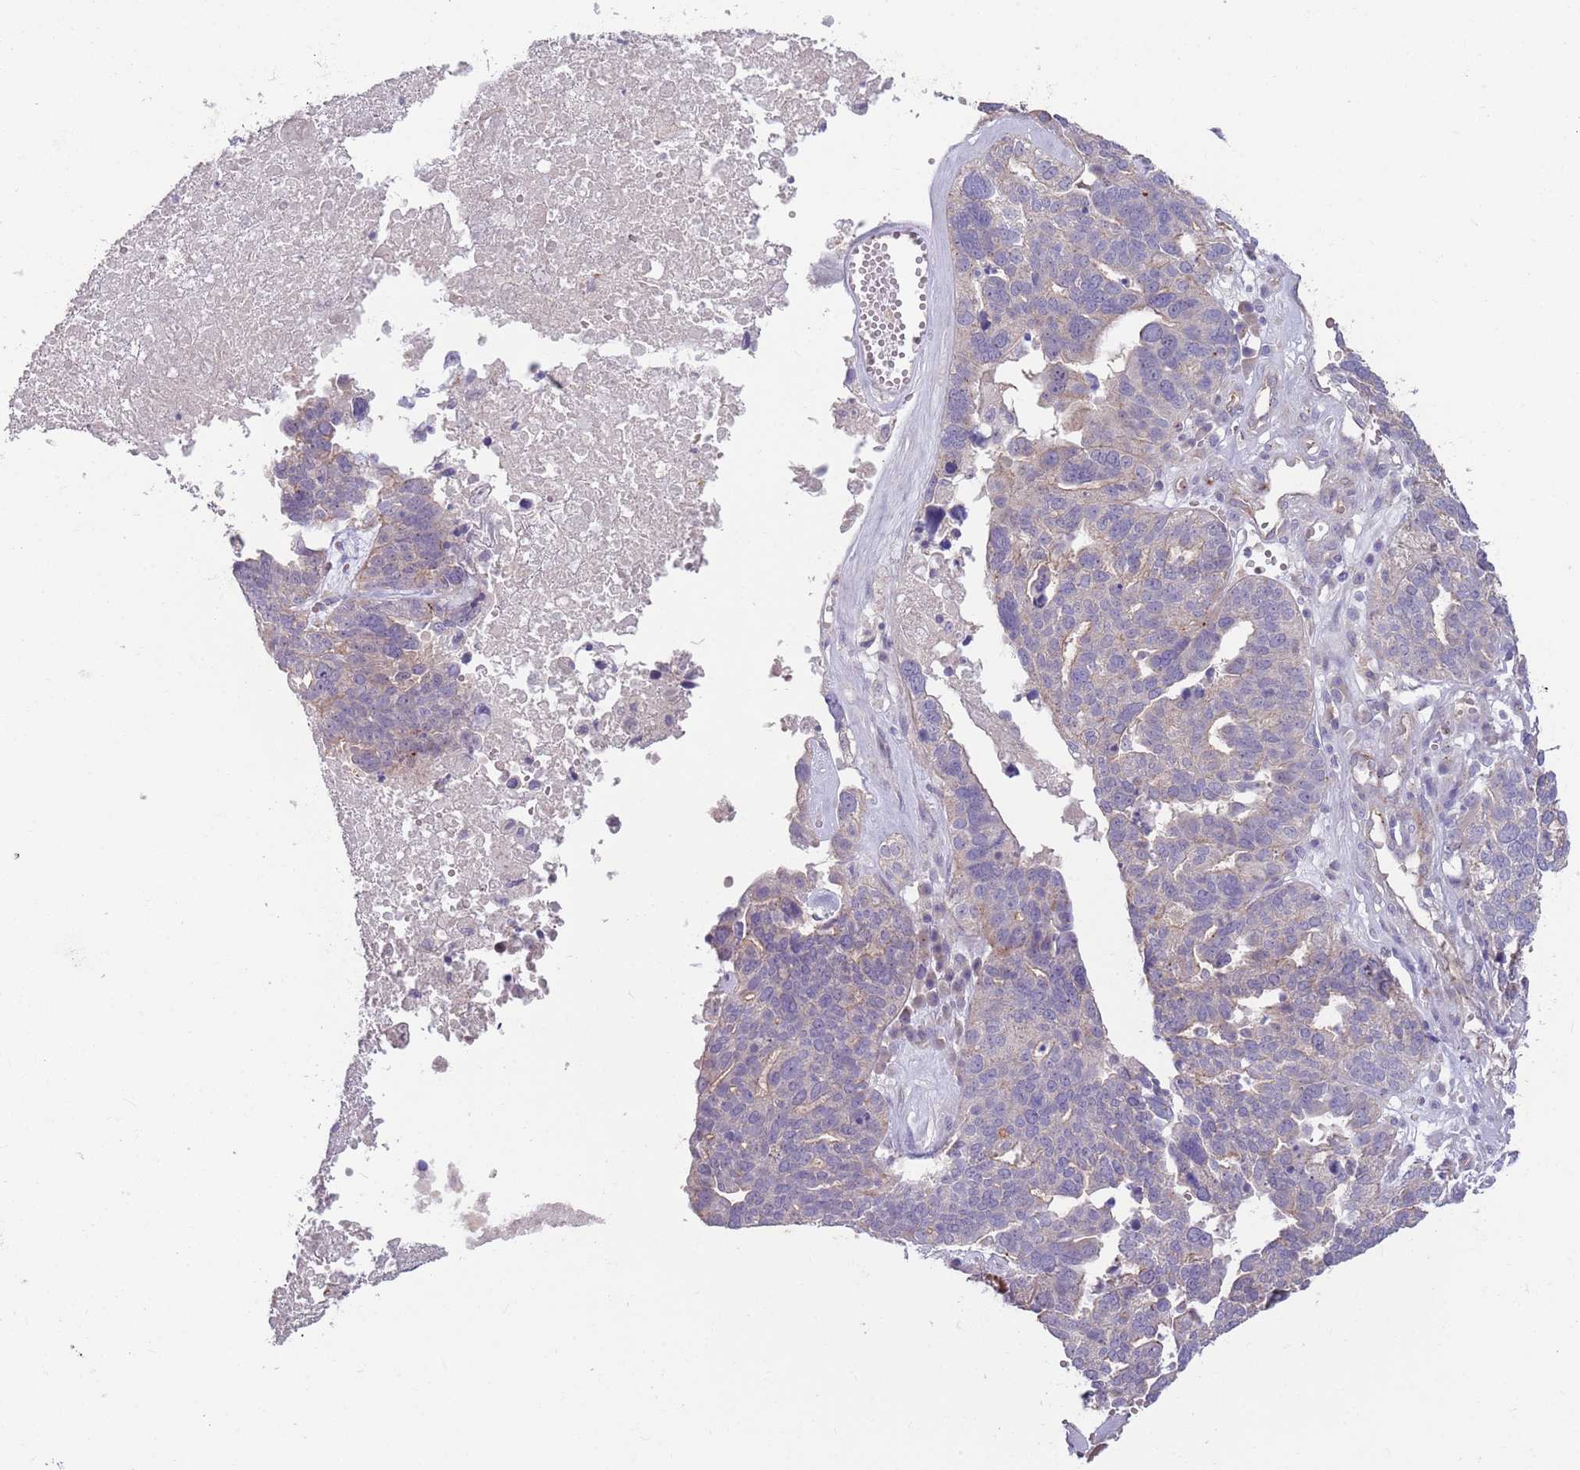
{"staining": {"intensity": "negative", "quantity": "none", "location": "none"}, "tissue": "ovarian cancer", "cell_type": "Tumor cells", "image_type": "cancer", "snomed": [{"axis": "morphology", "description": "Cystadenocarcinoma, serous, NOS"}, {"axis": "topography", "description": "Ovary"}], "caption": "Human ovarian cancer stained for a protein using immunohistochemistry demonstrates no staining in tumor cells.", "gene": "SAV1", "patient": {"sex": "female", "age": 59}}